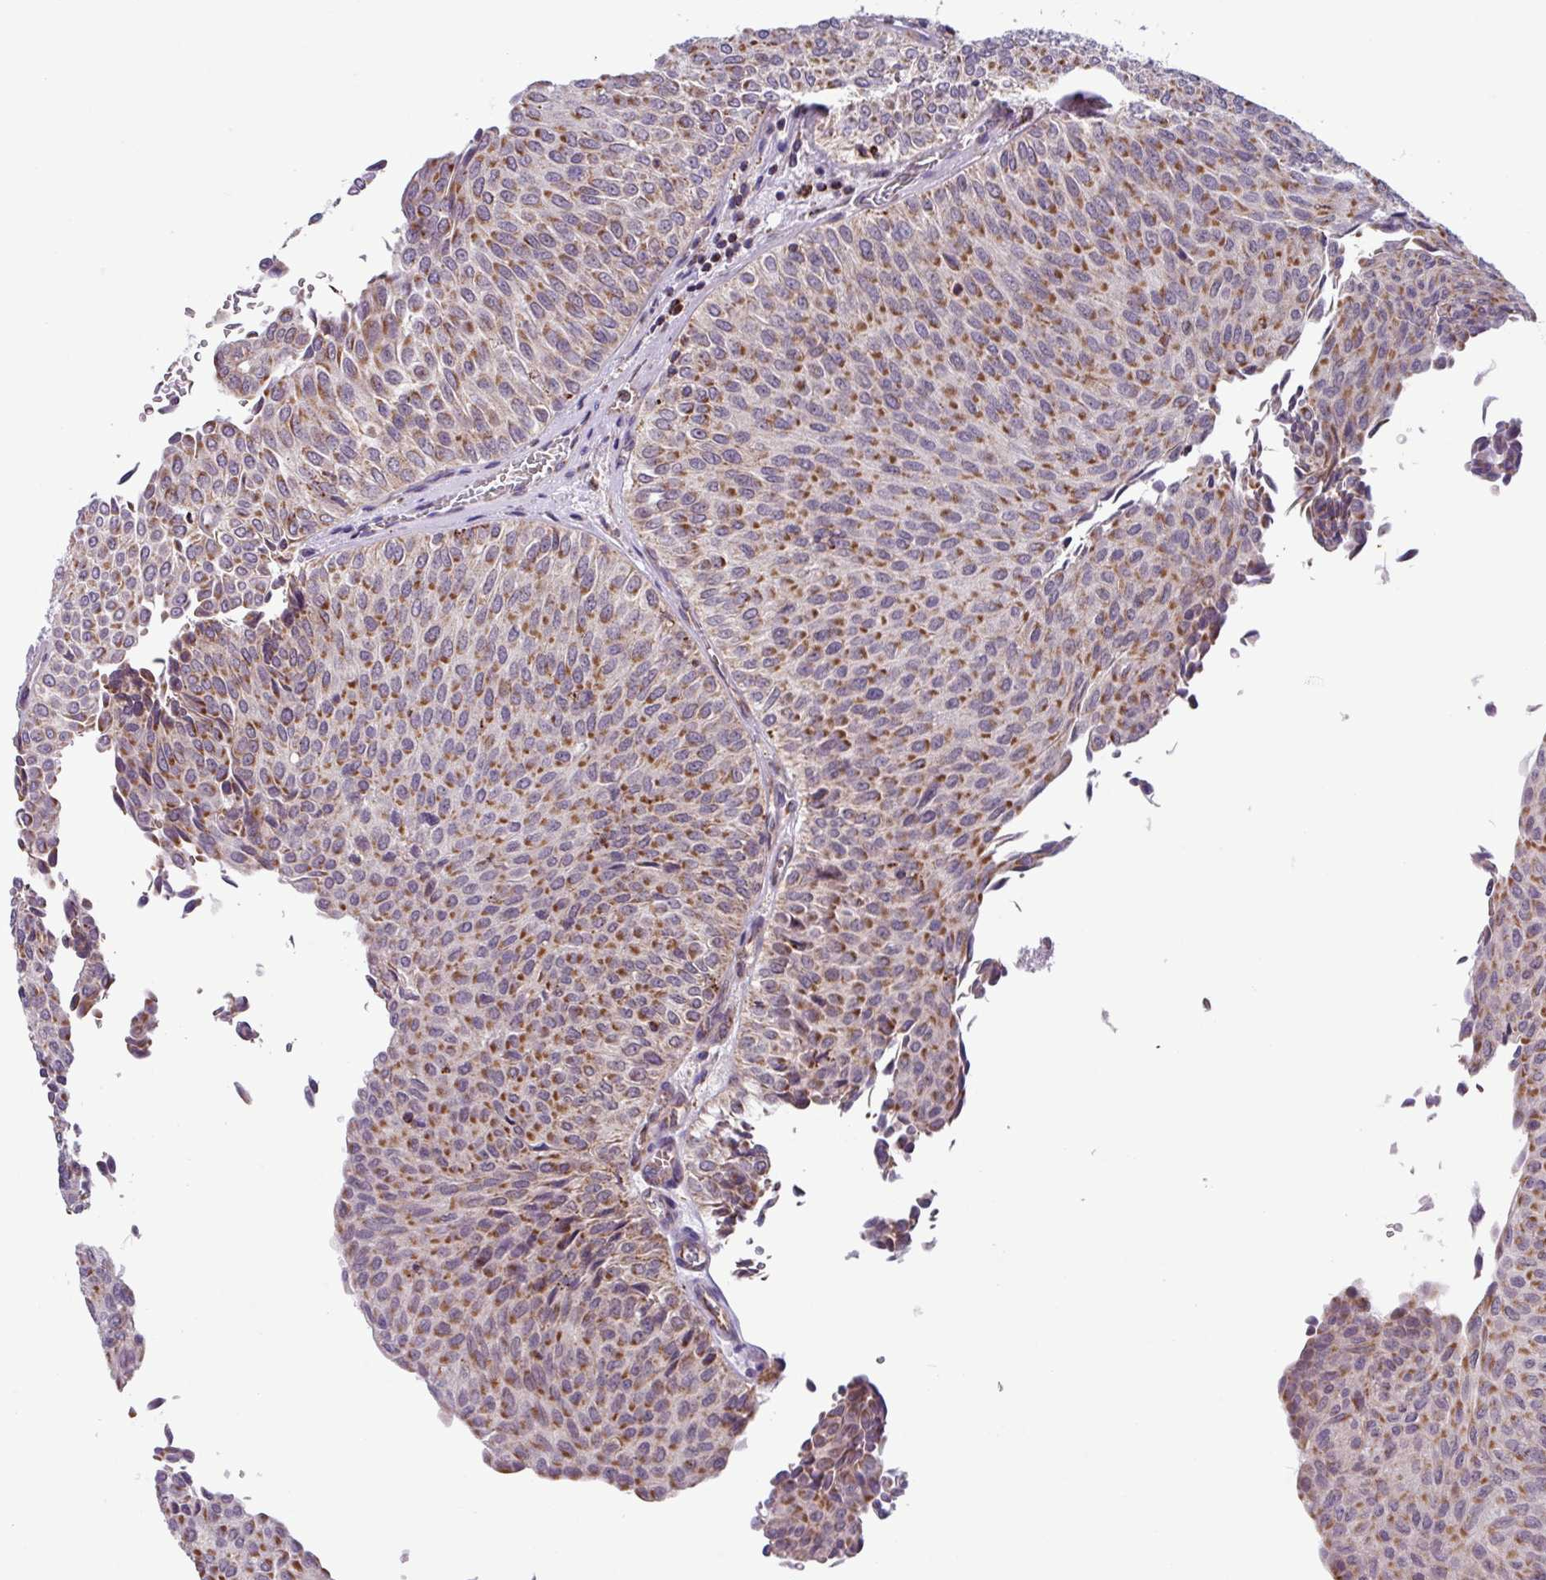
{"staining": {"intensity": "moderate", "quantity": ">75%", "location": "cytoplasmic/membranous"}, "tissue": "urothelial cancer", "cell_type": "Tumor cells", "image_type": "cancer", "snomed": [{"axis": "morphology", "description": "Urothelial carcinoma, Low grade"}, {"axis": "topography", "description": "Urinary bladder"}], "caption": "Immunohistochemical staining of low-grade urothelial carcinoma displays medium levels of moderate cytoplasmic/membranous expression in approximately >75% of tumor cells.", "gene": "AKIRIN1", "patient": {"sex": "male", "age": 78}}